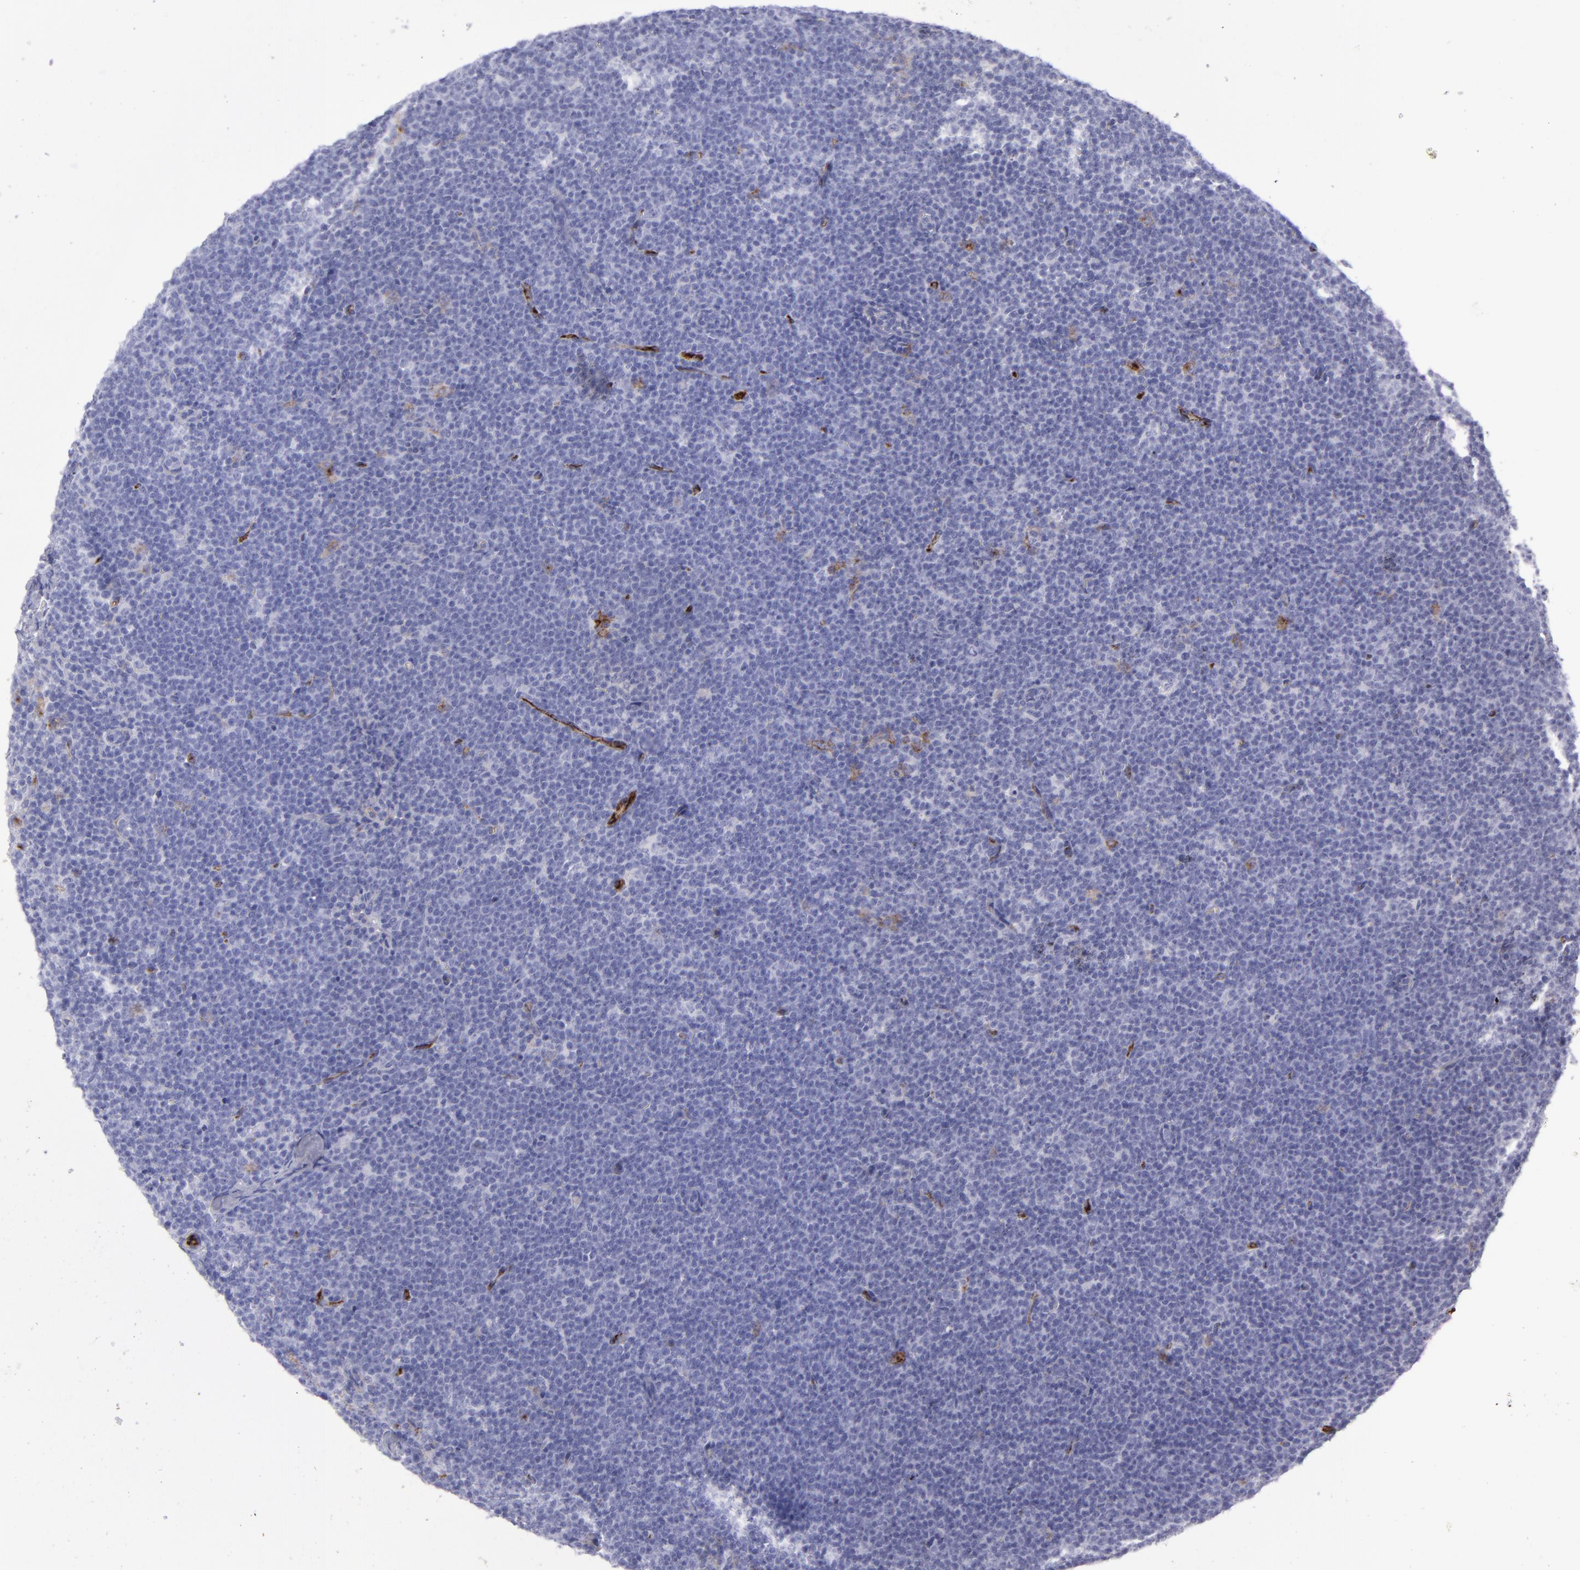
{"staining": {"intensity": "negative", "quantity": "none", "location": "none"}, "tissue": "lymphoma", "cell_type": "Tumor cells", "image_type": "cancer", "snomed": [{"axis": "morphology", "description": "Malignant lymphoma, non-Hodgkin's type, High grade"}, {"axis": "topography", "description": "Lymph node"}], "caption": "Photomicrograph shows no protein staining in tumor cells of malignant lymphoma, non-Hodgkin's type (high-grade) tissue. (Immunohistochemistry, brightfield microscopy, high magnification).", "gene": "ACE", "patient": {"sex": "female", "age": 58}}